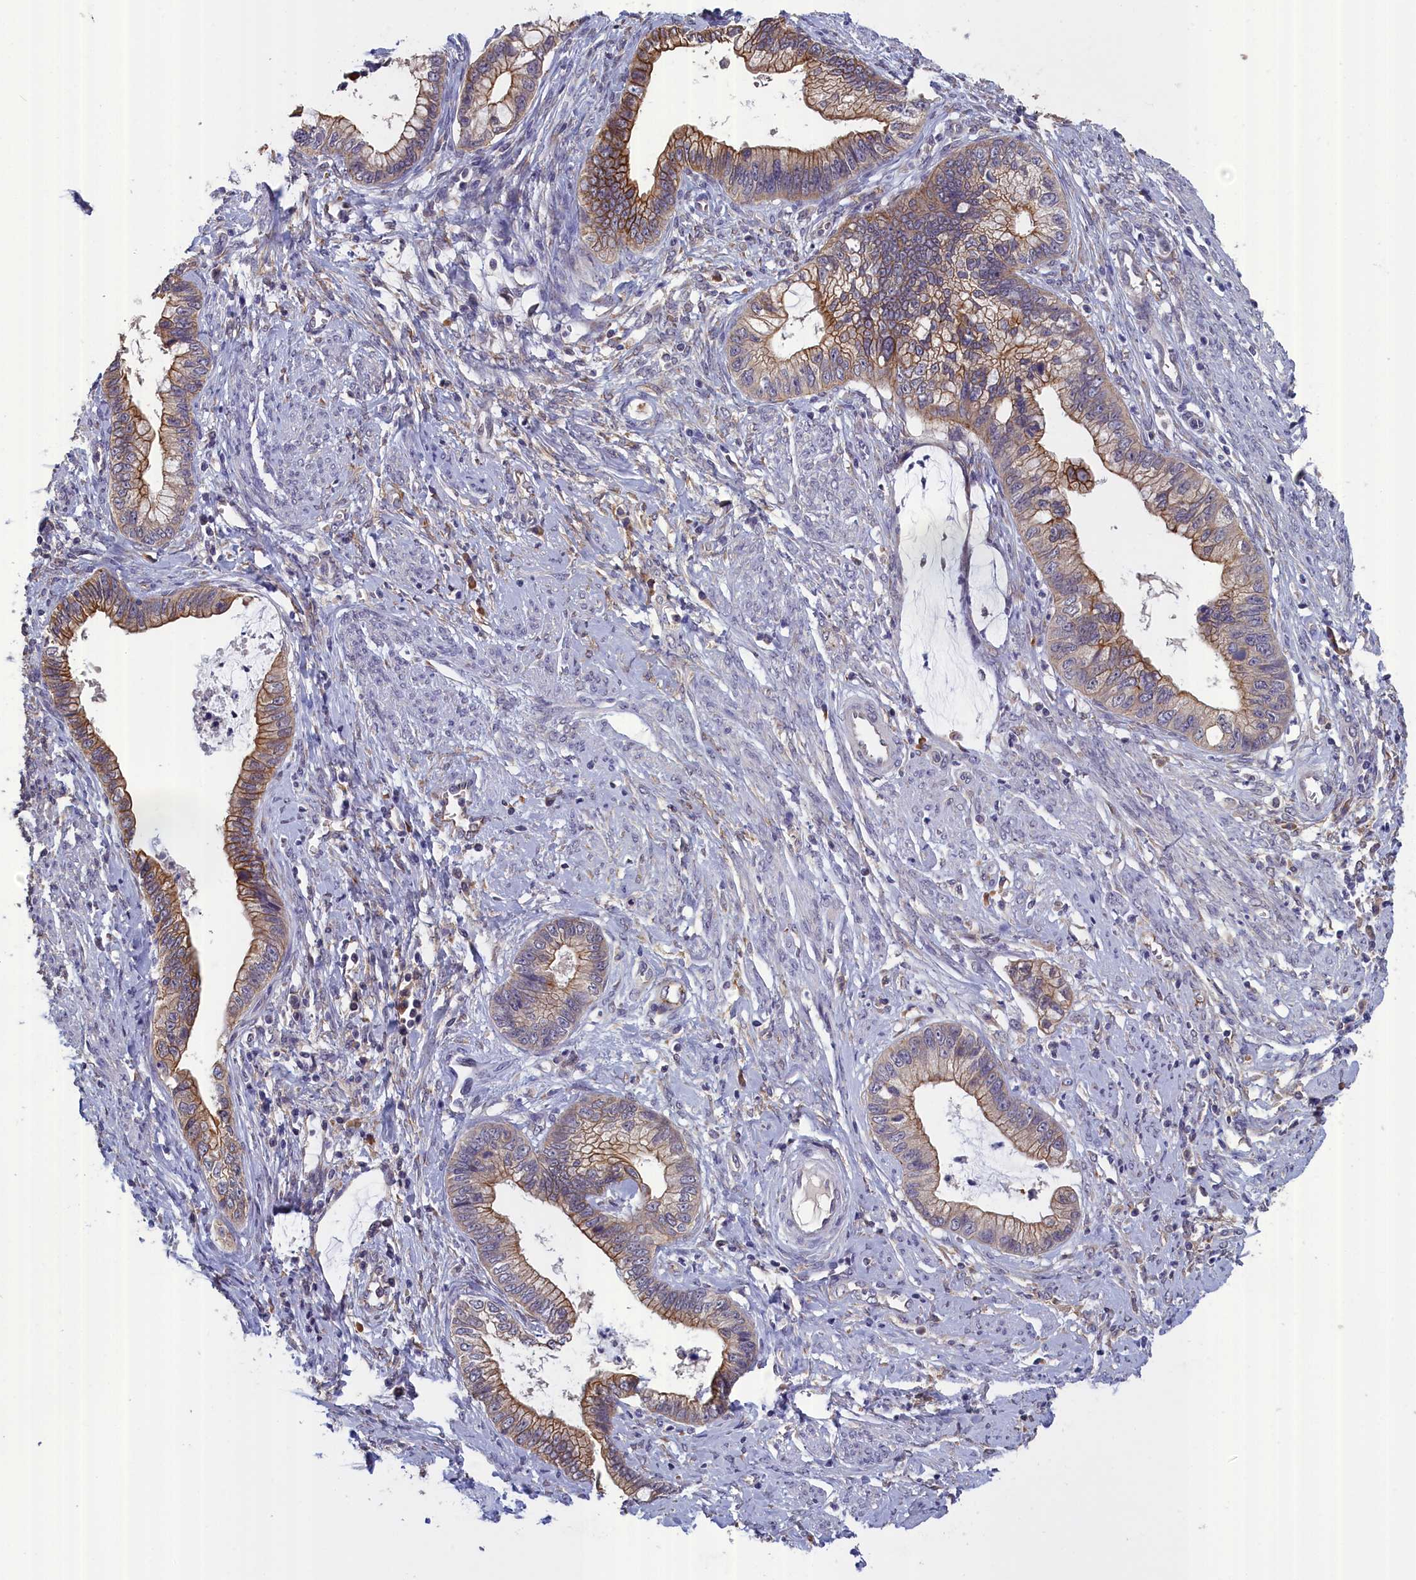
{"staining": {"intensity": "moderate", "quantity": "25%-75%", "location": "cytoplasmic/membranous"}, "tissue": "cervical cancer", "cell_type": "Tumor cells", "image_type": "cancer", "snomed": [{"axis": "morphology", "description": "Adenocarcinoma, NOS"}, {"axis": "topography", "description": "Cervix"}], "caption": "Immunohistochemical staining of adenocarcinoma (cervical) displays medium levels of moderate cytoplasmic/membranous expression in approximately 25%-75% of tumor cells. The protein of interest is shown in brown color, while the nuclei are stained blue.", "gene": "COL19A1", "patient": {"sex": "female", "age": 44}}